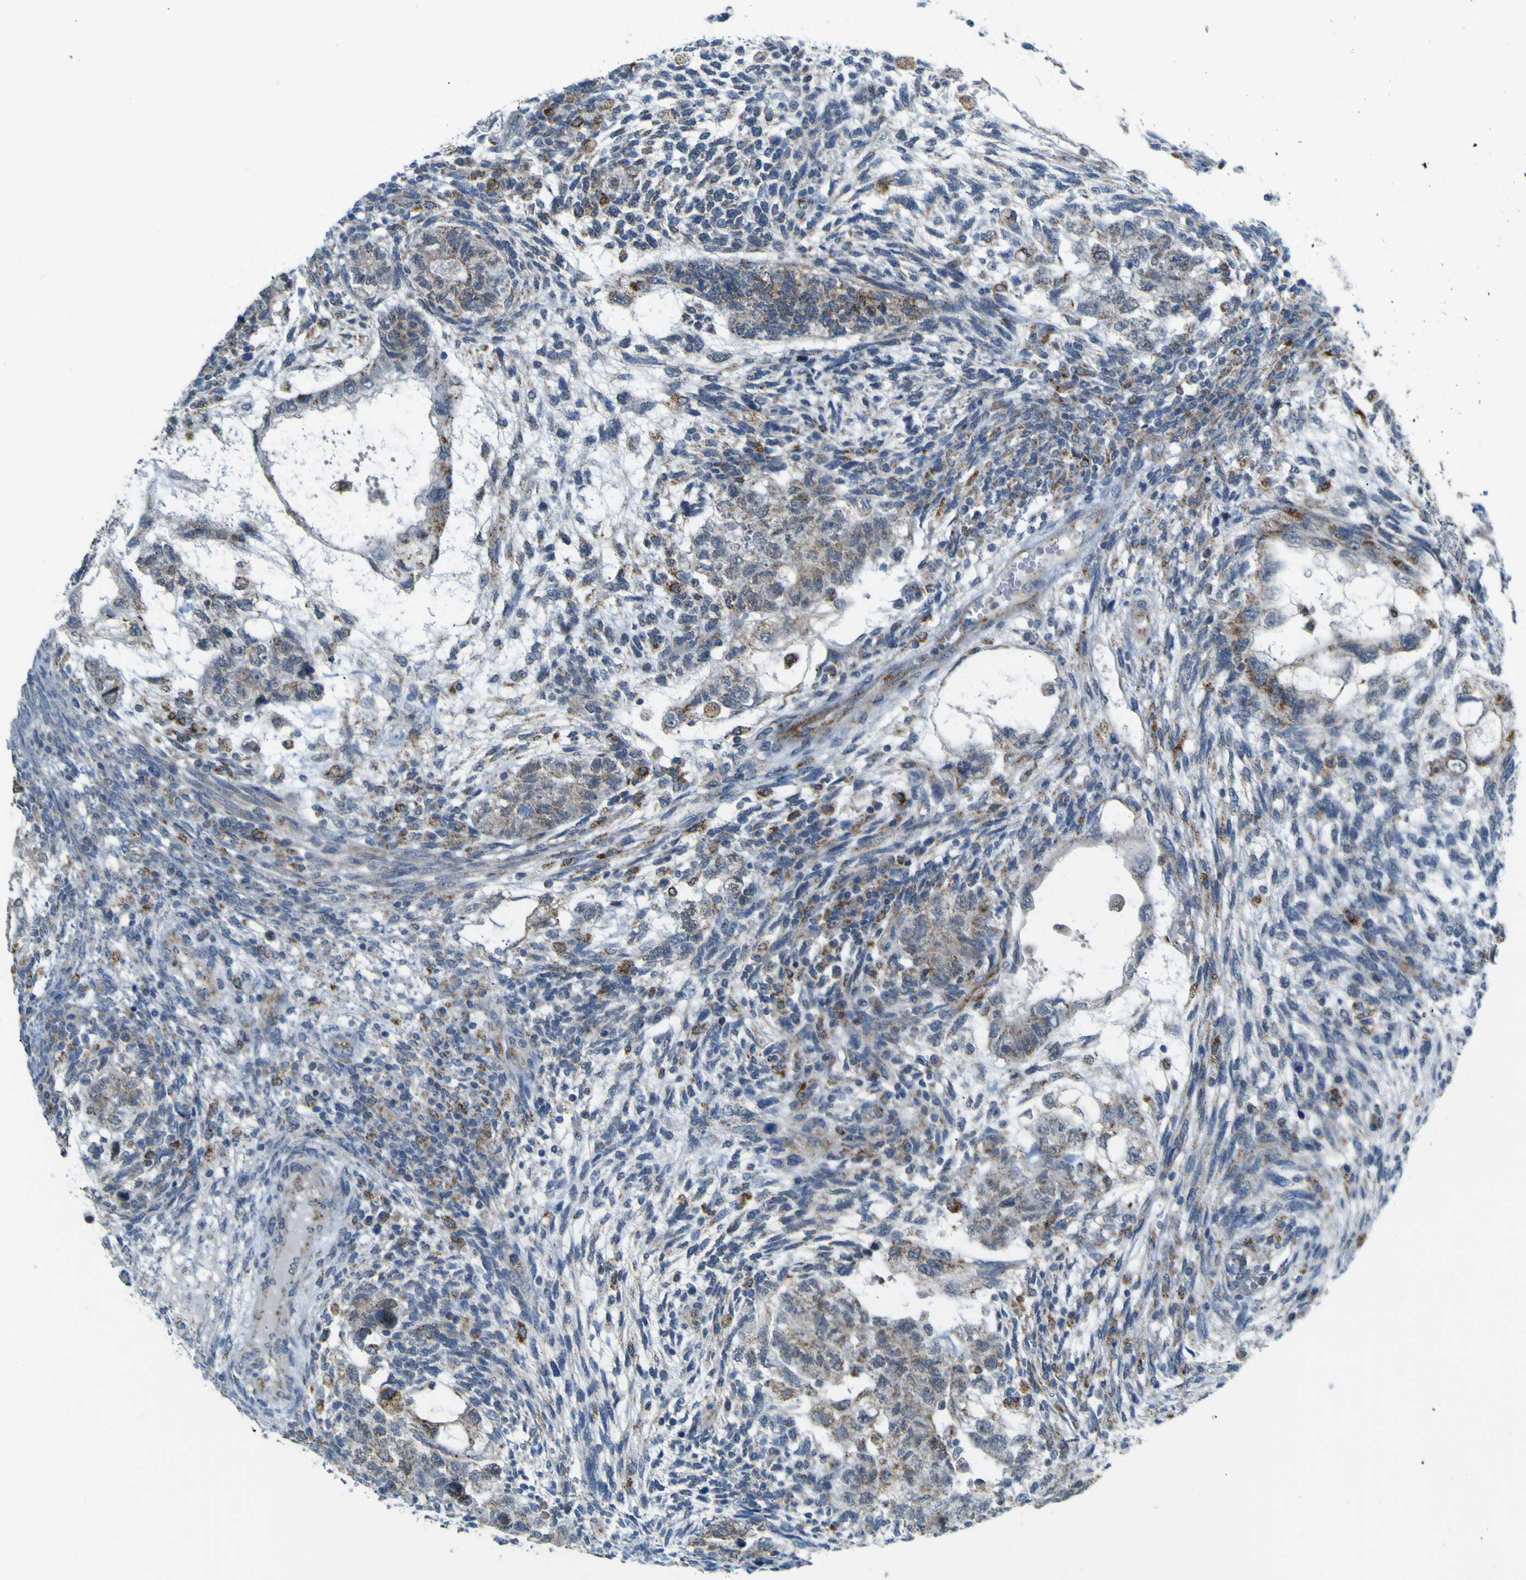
{"staining": {"intensity": "weak", "quantity": "25%-75%", "location": "cytoplasmic/membranous"}, "tissue": "testis cancer", "cell_type": "Tumor cells", "image_type": "cancer", "snomed": [{"axis": "morphology", "description": "Normal tissue, NOS"}, {"axis": "morphology", "description": "Carcinoma, Embryonal, NOS"}, {"axis": "topography", "description": "Testis"}], "caption": "There is low levels of weak cytoplasmic/membranous staining in tumor cells of embryonal carcinoma (testis), as demonstrated by immunohistochemical staining (brown color).", "gene": "ACBD5", "patient": {"sex": "male", "age": 36}}